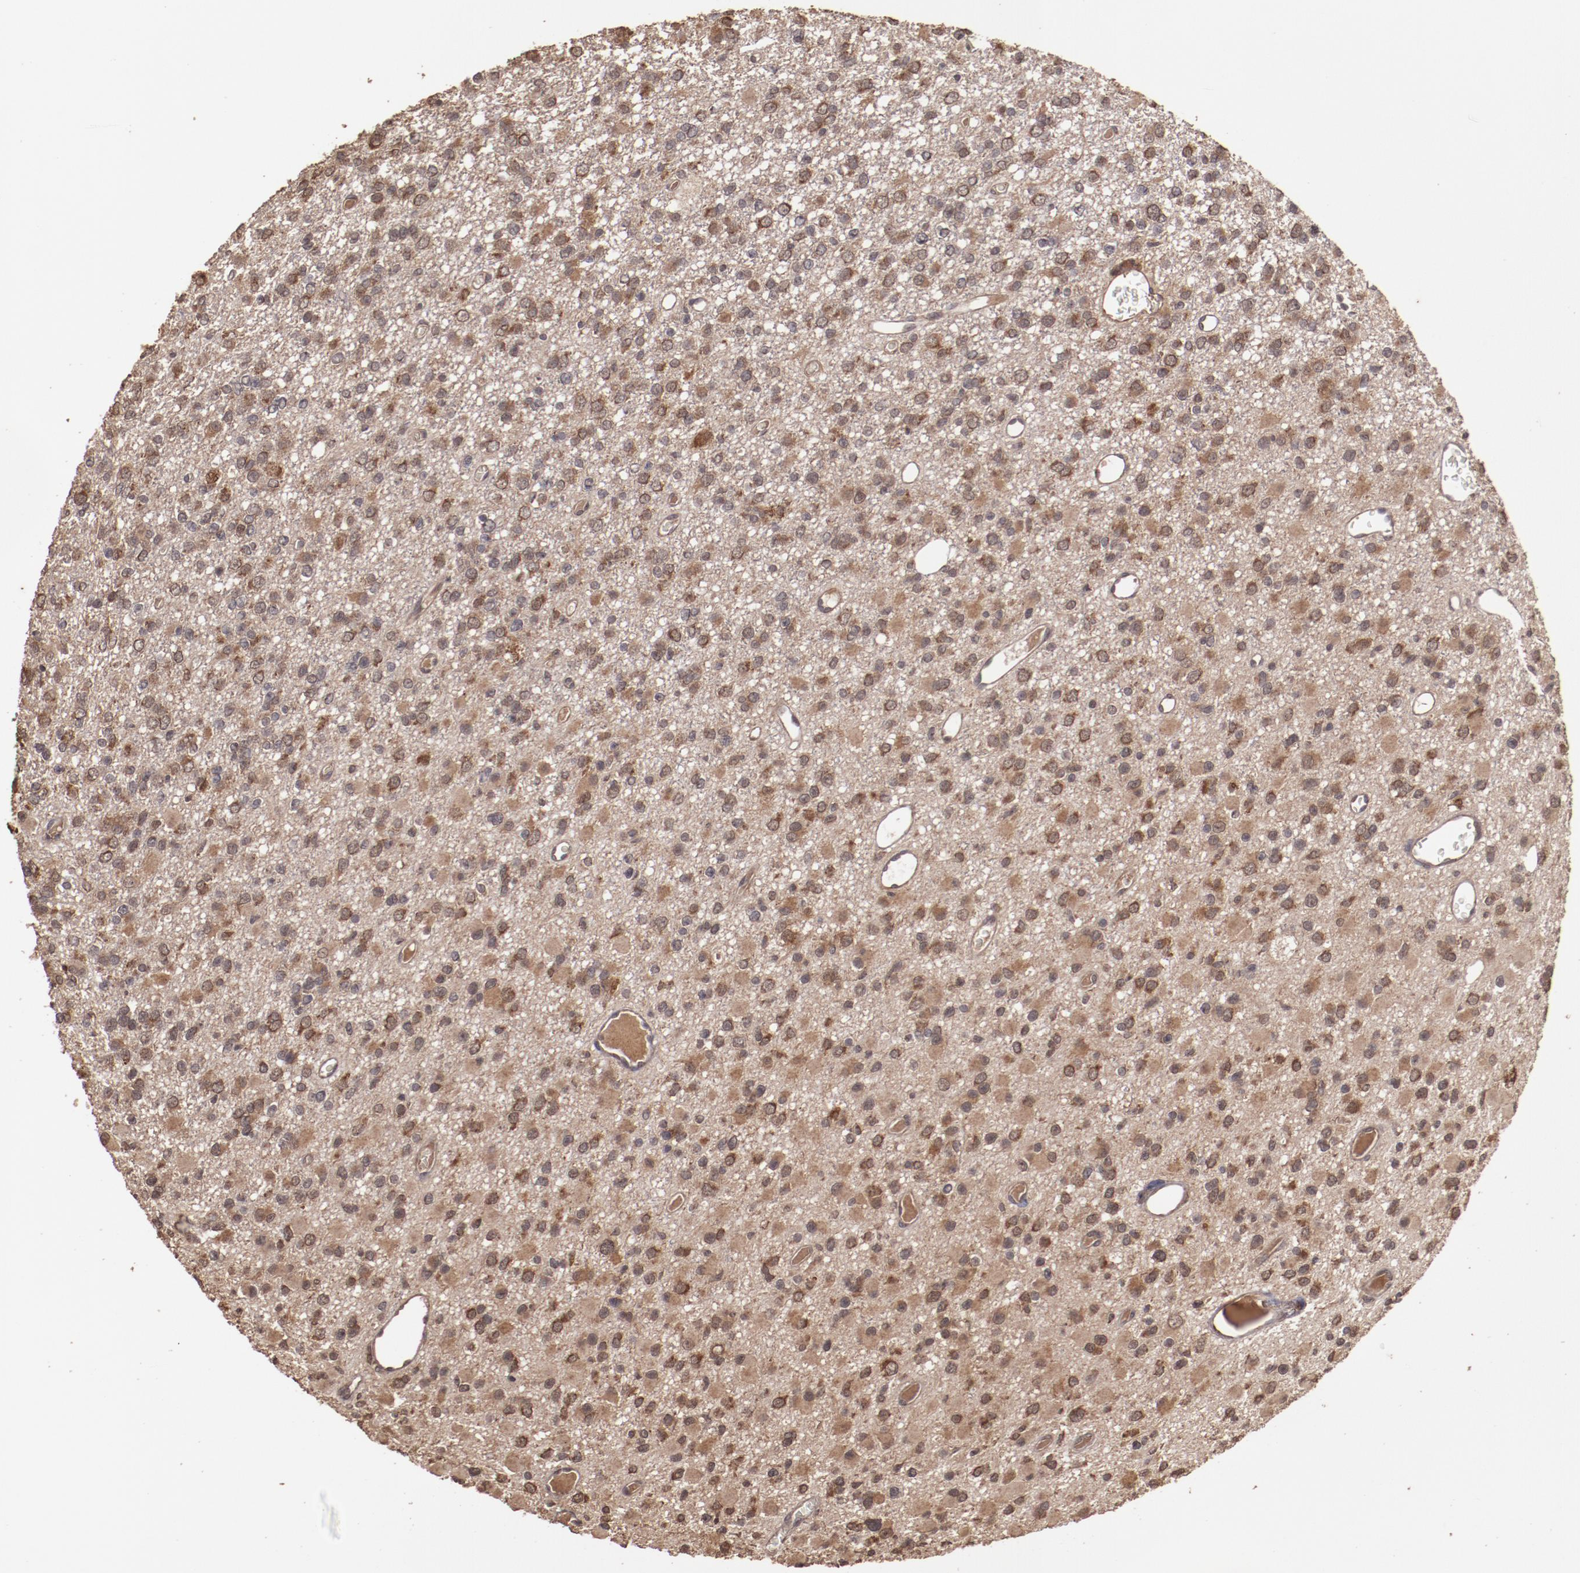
{"staining": {"intensity": "strong", "quantity": ">75%", "location": "cytoplasmic/membranous"}, "tissue": "glioma", "cell_type": "Tumor cells", "image_type": "cancer", "snomed": [{"axis": "morphology", "description": "Glioma, malignant, Low grade"}, {"axis": "topography", "description": "Brain"}], "caption": "Immunohistochemical staining of glioma demonstrates high levels of strong cytoplasmic/membranous expression in about >75% of tumor cells. (DAB IHC with brightfield microscopy, high magnification).", "gene": "TXNDC16", "patient": {"sex": "male", "age": 42}}